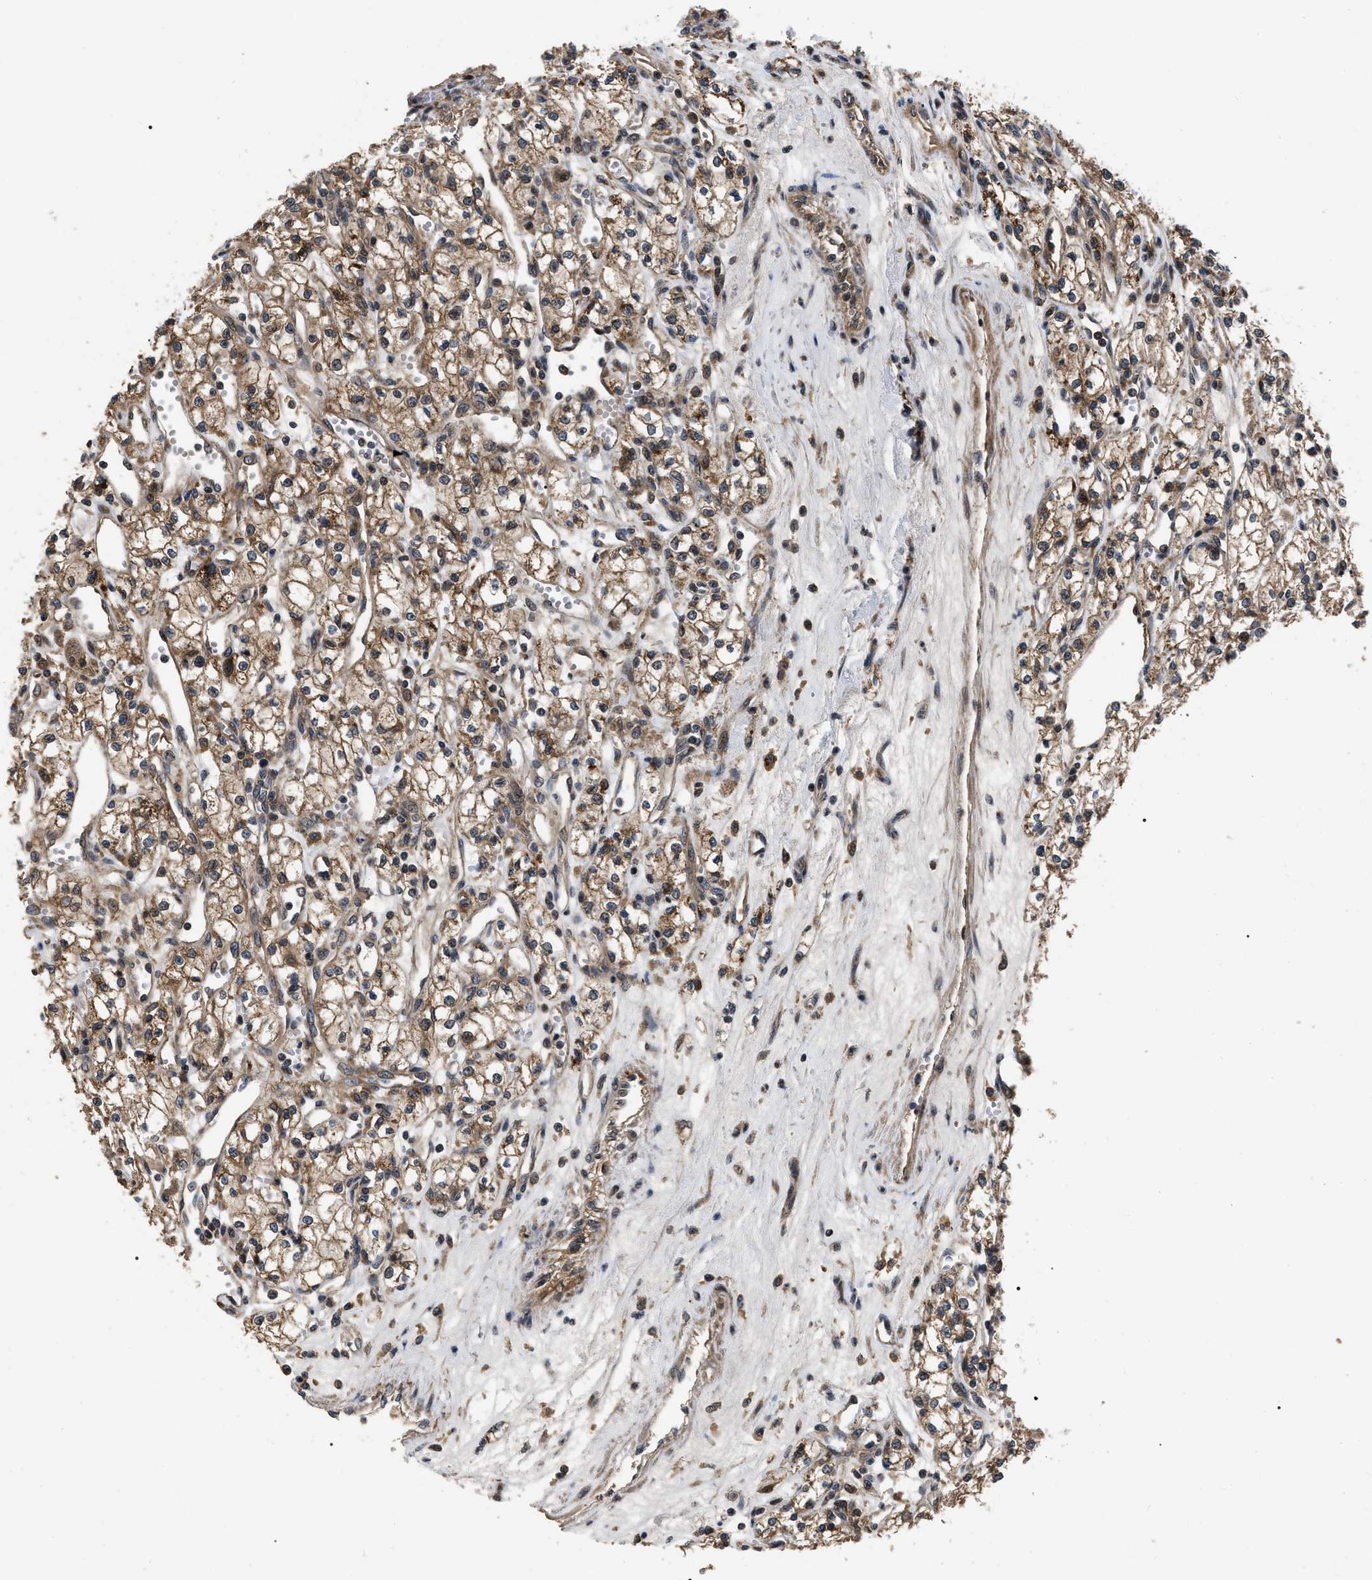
{"staining": {"intensity": "moderate", "quantity": ">75%", "location": "cytoplasmic/membranous"}, "tissue": "renal cancer", "cell_type": "Tumor cells", "image_type": "cancer", "snomed": [{"axis": "morphology", "description": "Adenocarcinoma, NOS"}, {"axis": "topography", "description": "Kidney"}], "caption": "High-magnification brightfield microscopy of adenocarcinoma (renal) stained with DAB (3,3'-diaminobenzidine) (brown) and counterstained with hematoxylin (blue). tumor cells exhibit moderate cytoplasmic/membranous positivity is identified in approximately>75% of cells.", "gene": "PPWD1", "patient": {"sex": "male", "age": 59}}